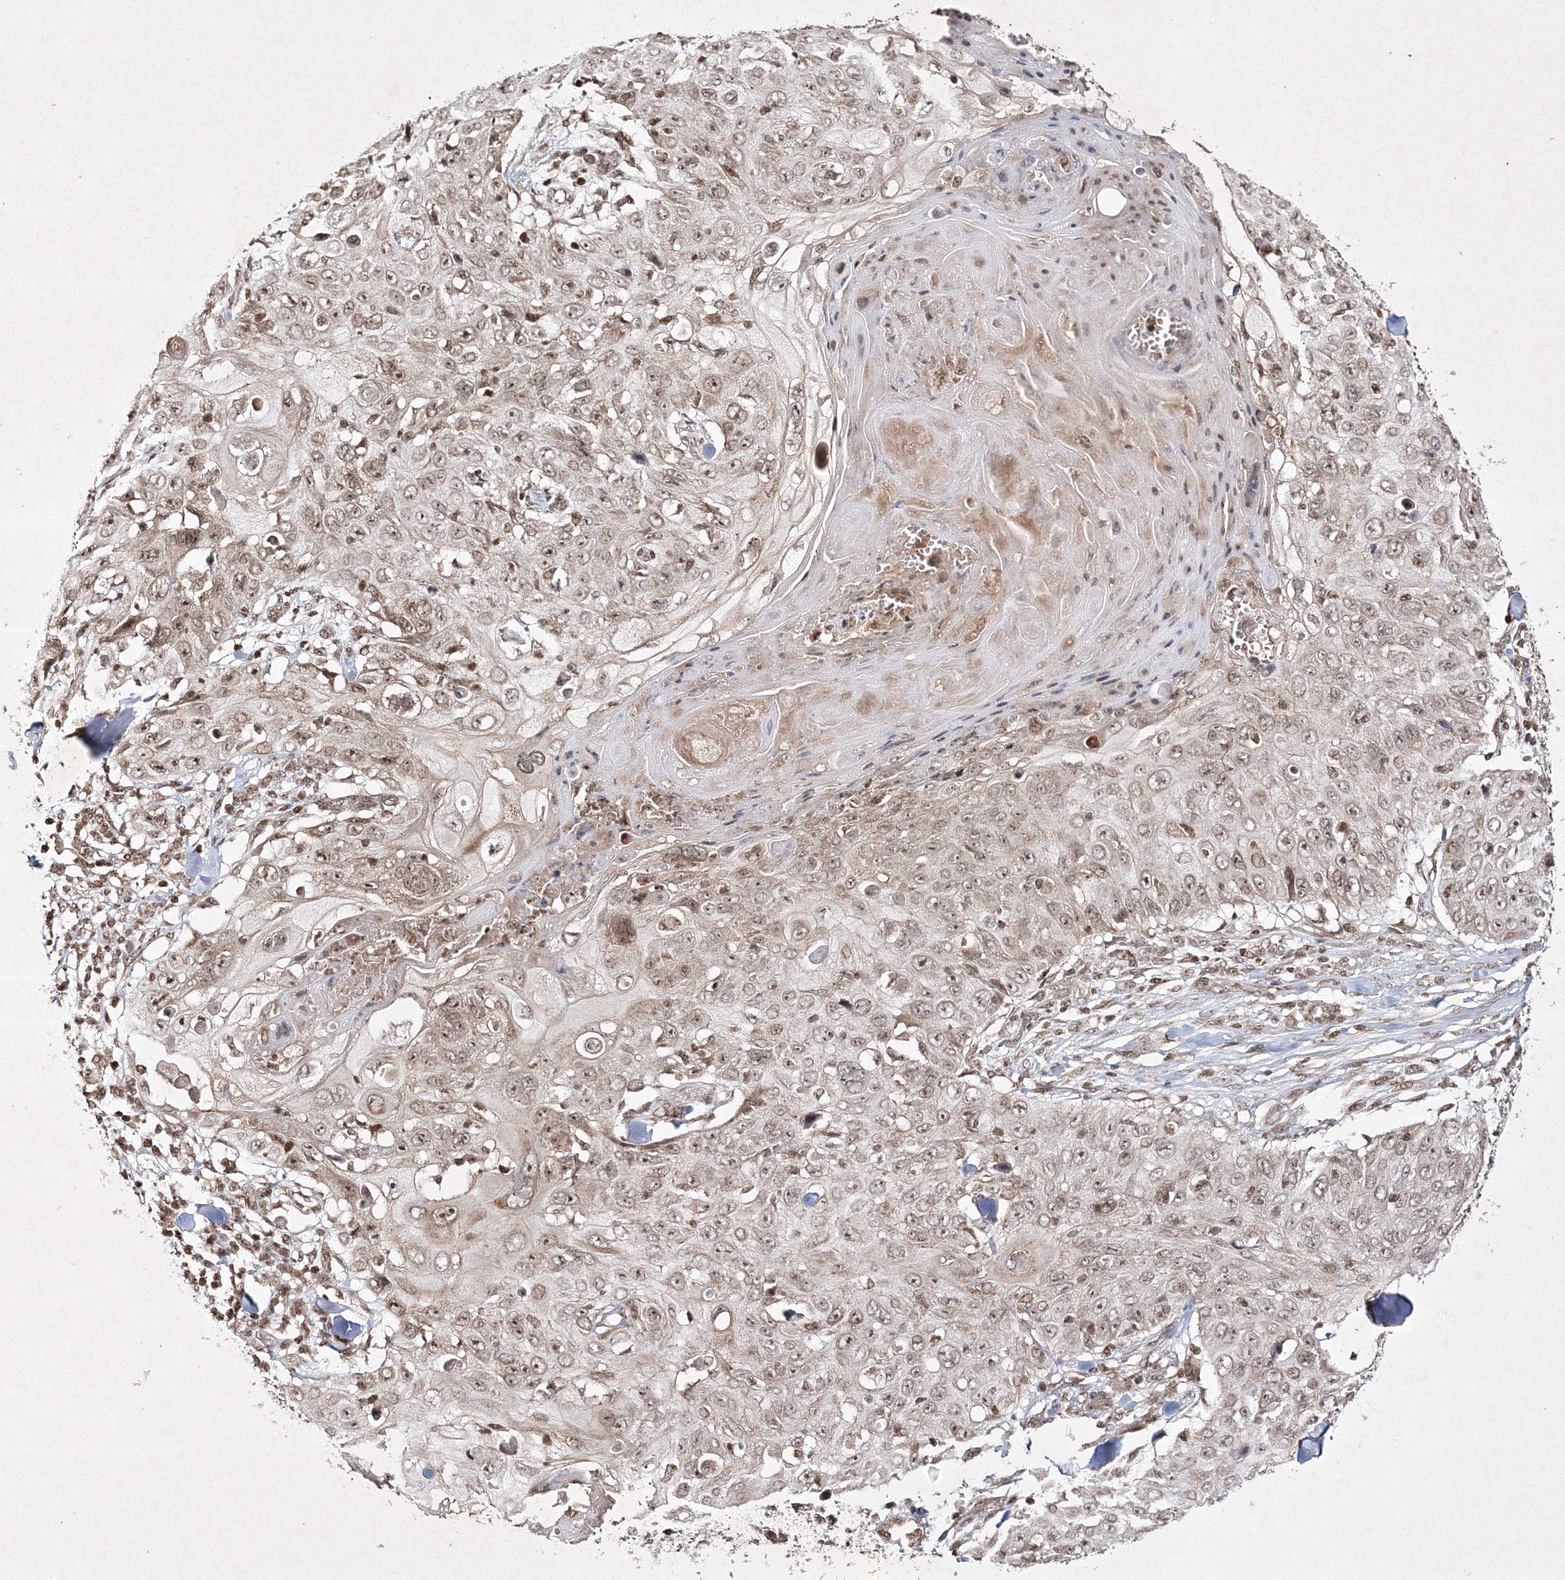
{"staining": {"intensity": "weak", "quantity": ">75%", "location": "nuclear"}, "tissue": "skin cancer", "cell_type": "Tumor cells", "image_type": "cancer", "snomed": [{"axis": "morphology", "description": "Squamous cell carcinoma, NOS"}, {"axis": "topography", "description": "Skin"}], "caption": "This photomicrograph exhibits IHC staining of human squamous cell carcinoma (skin), with low weak nuclear positivity in about >75% of tumor cells.", "gene": "CARM1", "patient": {"sex": "male", "age": 86}}